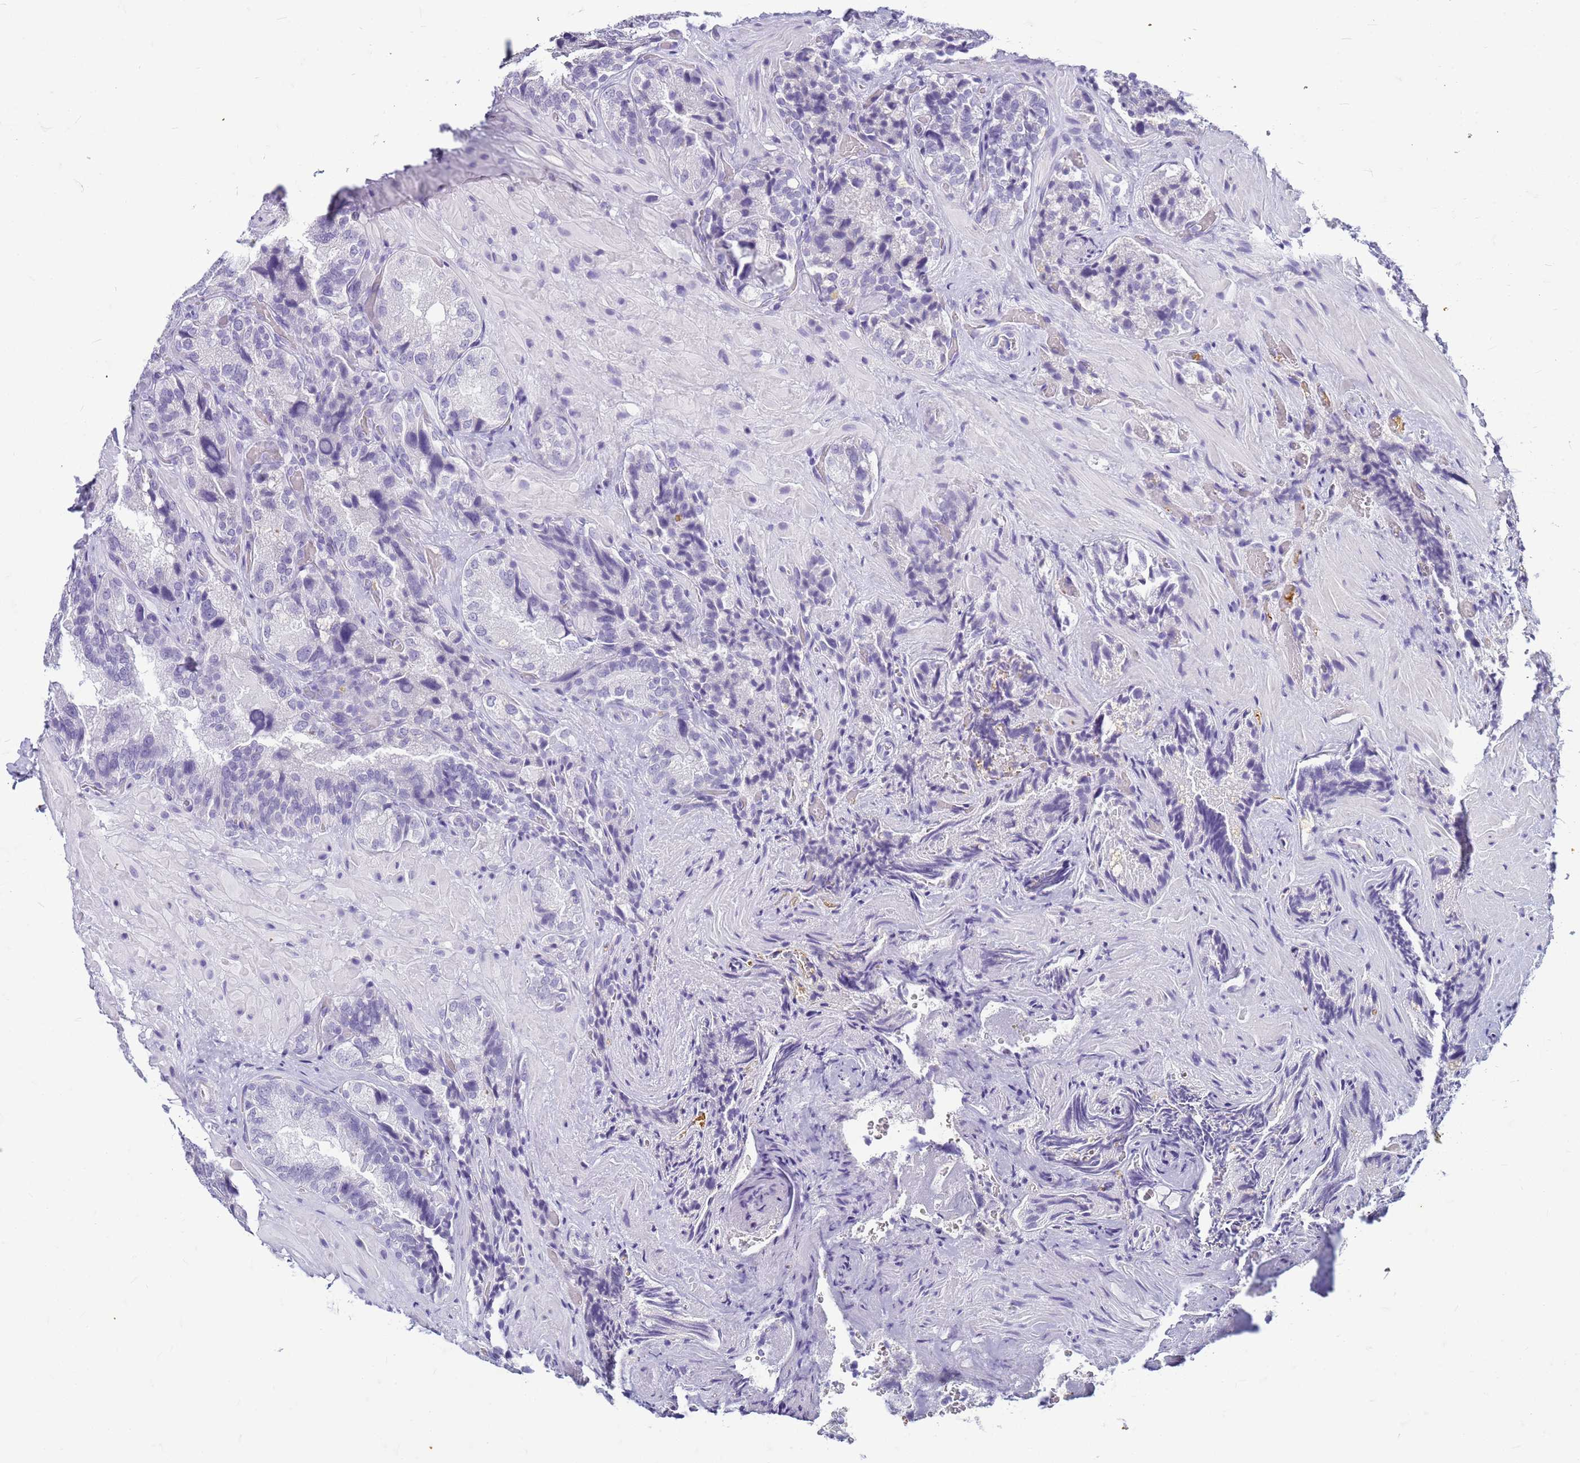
{"staining": {"intensity": "negative", "quantity": "none", "location": "none"}, "tissue": "seminal vesicle", "cell_type": "Glandular cells", "image_type": "normal", "snomed": [{"axis": "morphology", "description": "Normal tissue, NOS"}, {"axis": "topography", "description": "Prostate and seminal vesicle, NOS"}, {"axis": "topography", "description": "Prostate"}, {"axis": "topography", "description": "Seminal veicle"}], "caption": "High magnification brightfield microscopy of benign seminal vesicle stained with DAB (brown) and counterstained with hematoxylin (blue): glandular cells show no significant staining. (DAB (3,3'-diaminobenzidine) immunohistochemistry (IHC) with hematoxylin counter stain).", "gene": "CFAP100", "patient": {"sex": "male", "age": 67}}